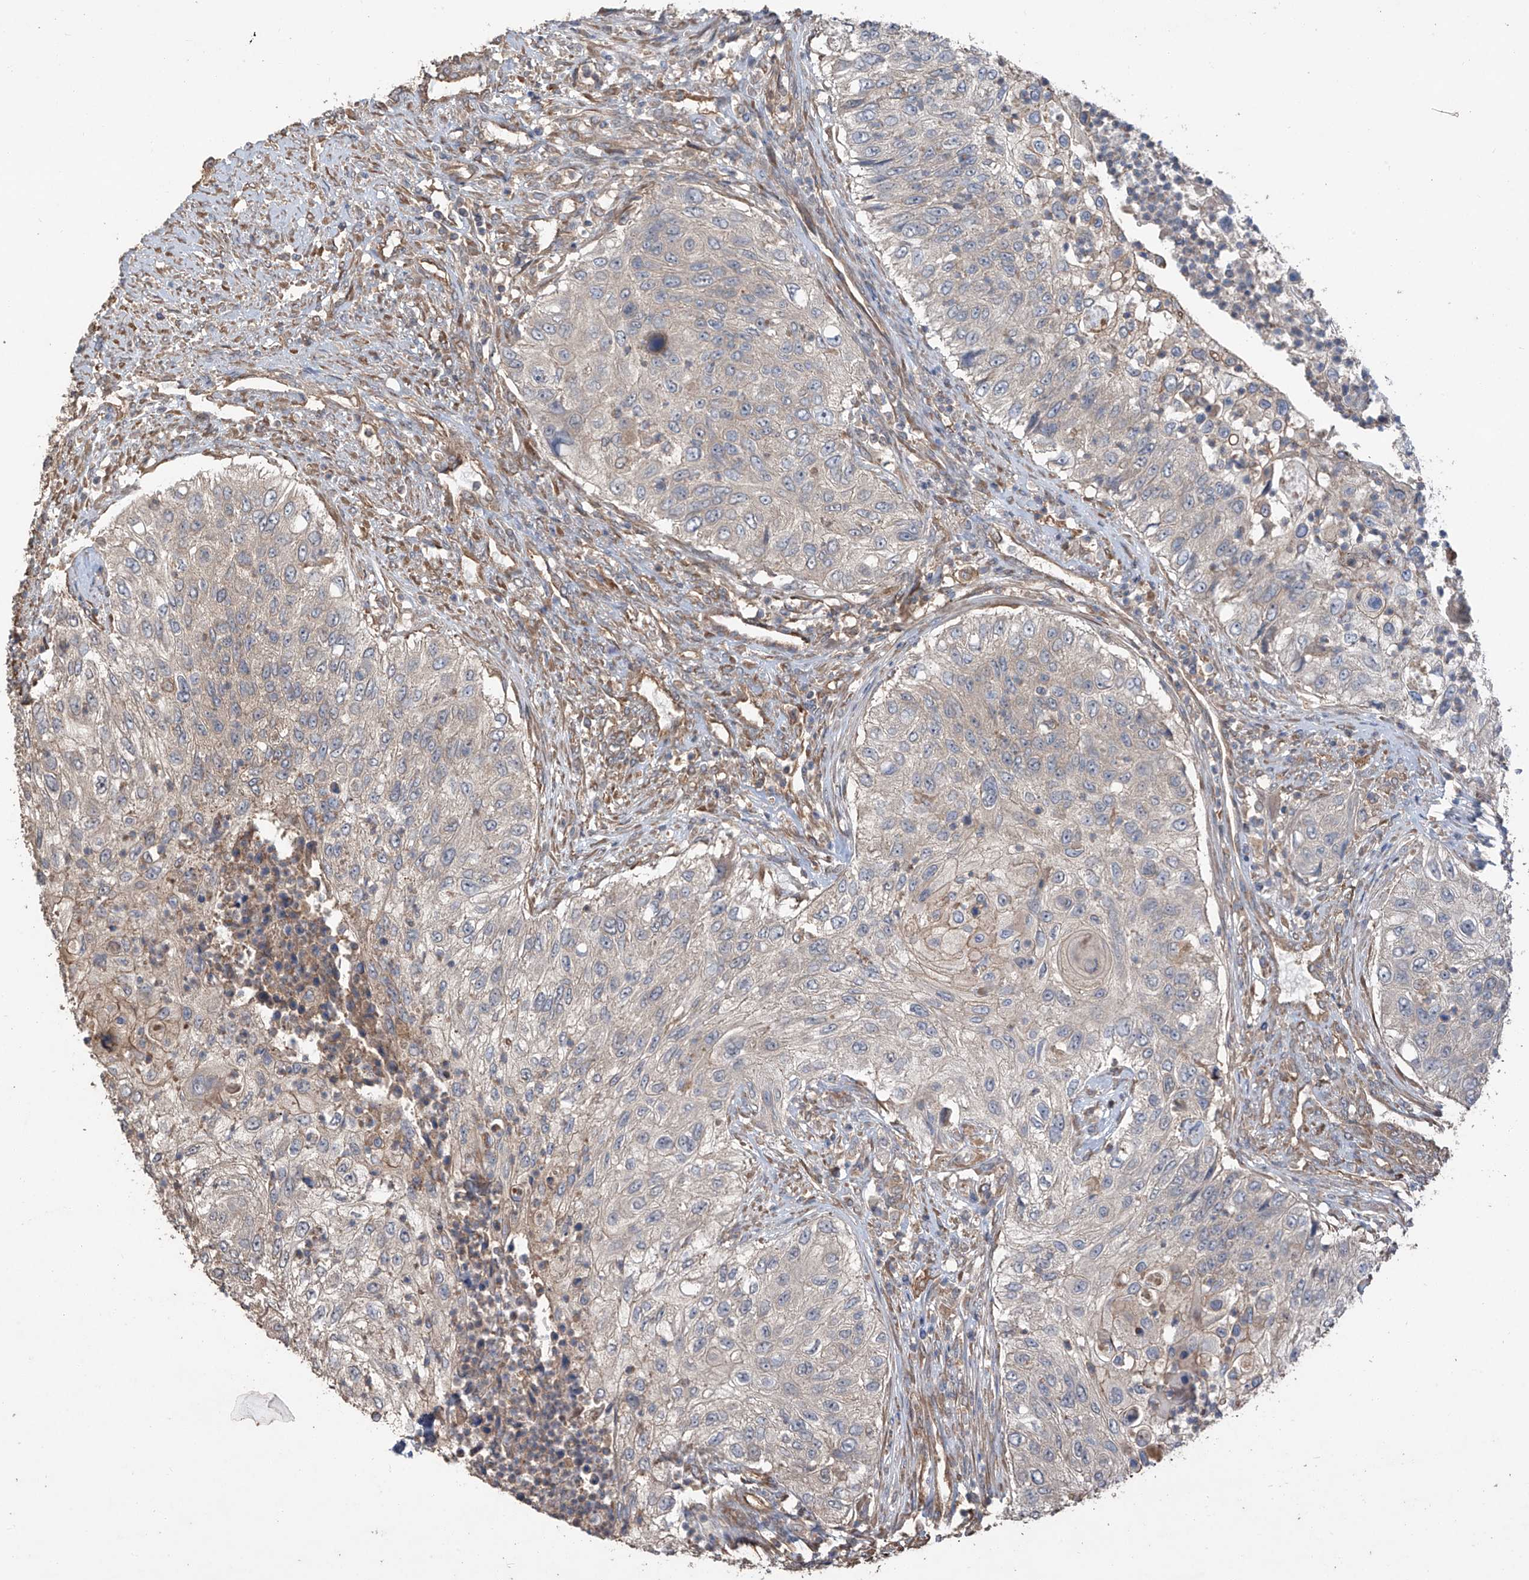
{"staining": {"intensity": "negative", "quantity": "none", "location": "none"}, "tissue": "urothelial cancer", "cell_type": "Tumor cells", "image_type": "cancer", "snomed": [{"axis": "morphology", "description": "Urothelial carcinoma, High grade"}, {"axis": "topography", "description": "Urinary bladder"}], "caption": "Tumor cells are negative for protein expression in human urothelial carcinoma (high-grade).", "gene": "AGBL5", "patient": {"sex": "female", "age": 60}}